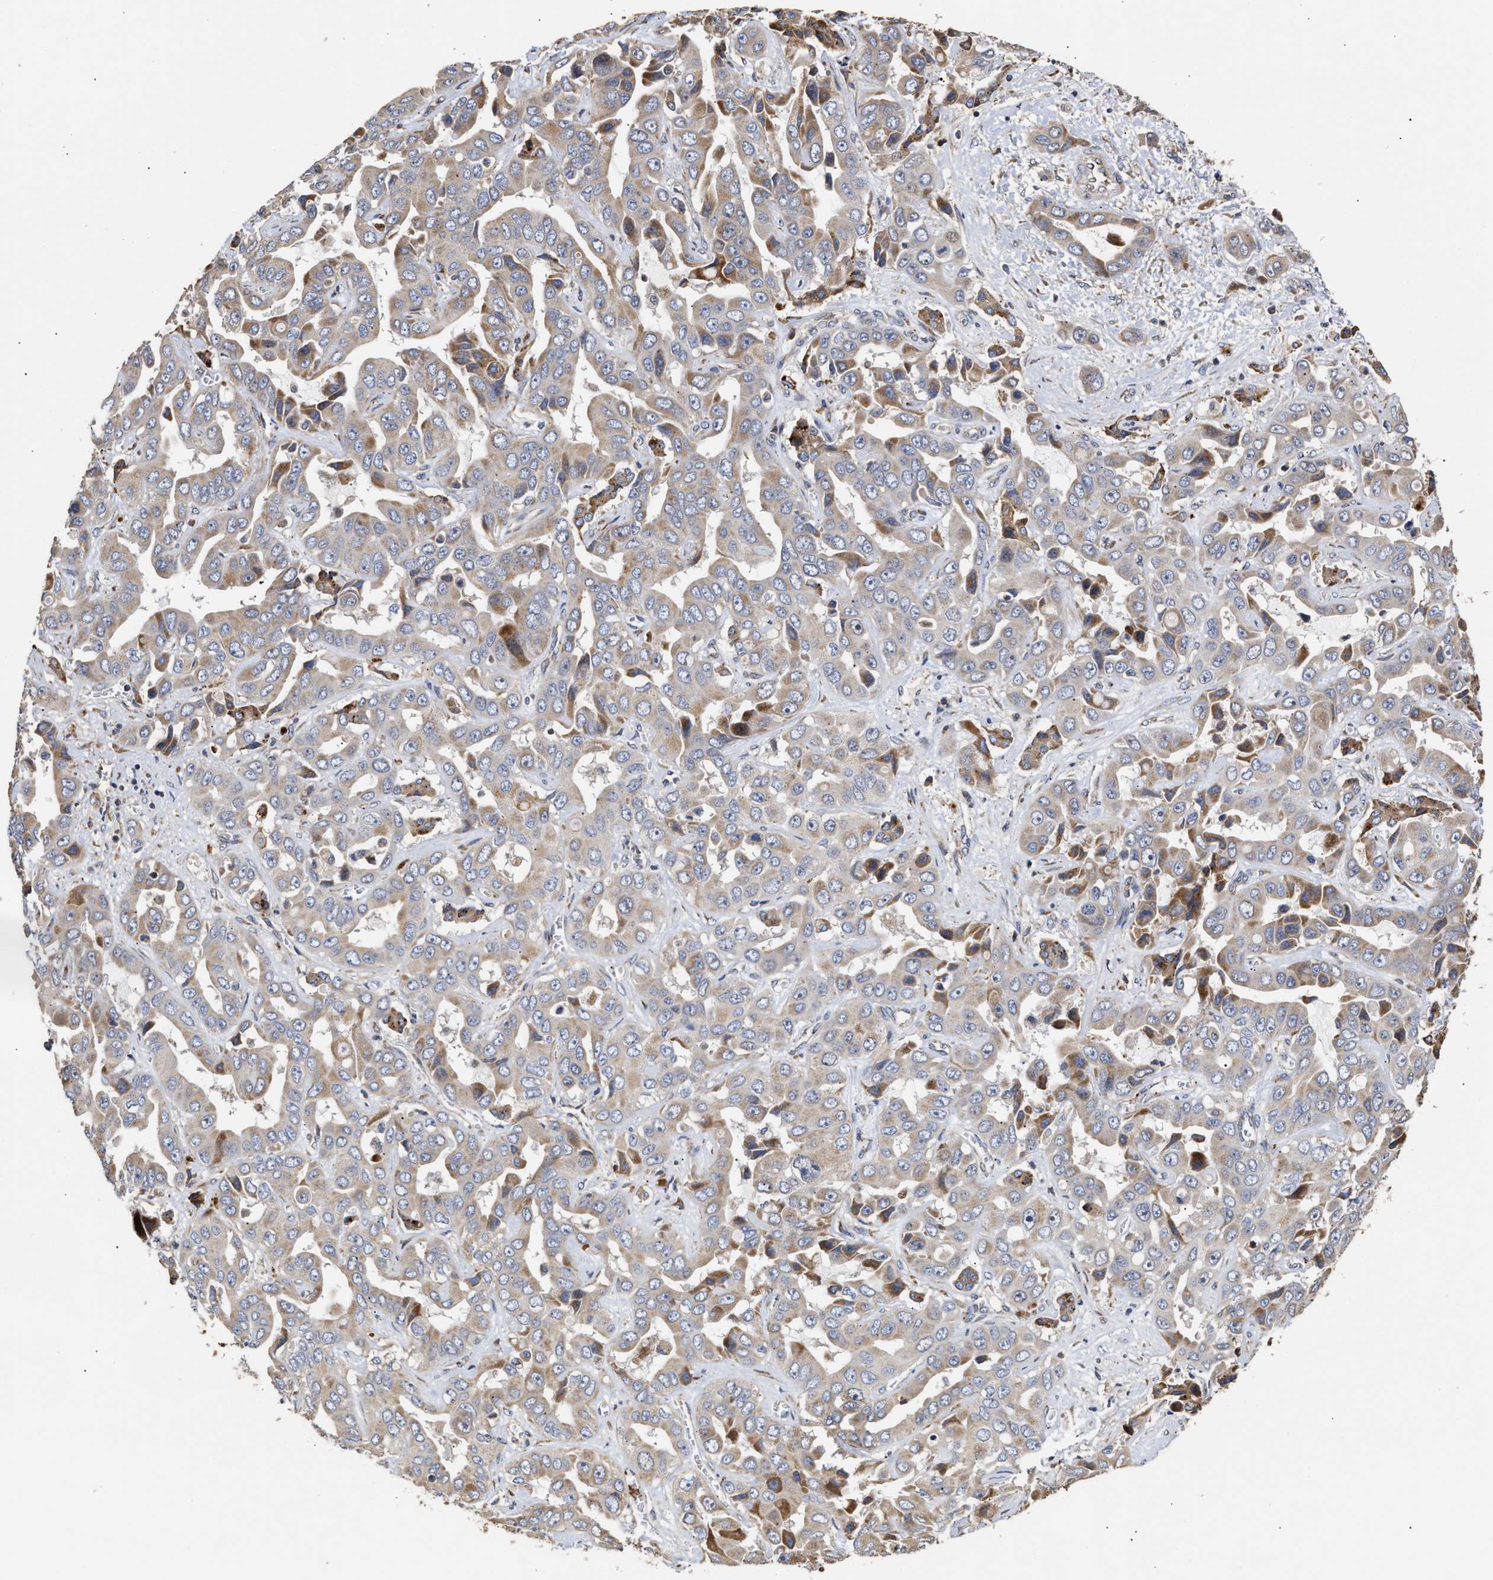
{"staining": {"intensity": "moderate", "quantity": "<25%", "location": "cytoplasmic/membranous"}, "tissue": "liver cancer", "cell_type": "Tumor cells", "image_type": "cancer", "snomed": [{"axis": "morphology", "description": "Cholangiocarcinoma"}, {"axis": "topography", "description": "Liver"}], "caption": "Liver cancer (cholangiocarcinoma) was stained to show a protein in brown. There is low levels of moderate cytoplasmic/membranous staining in approximately <25% of tumor cells.", "gene": "GOSR1", "patient": {"sex": "female", "age": 52}}